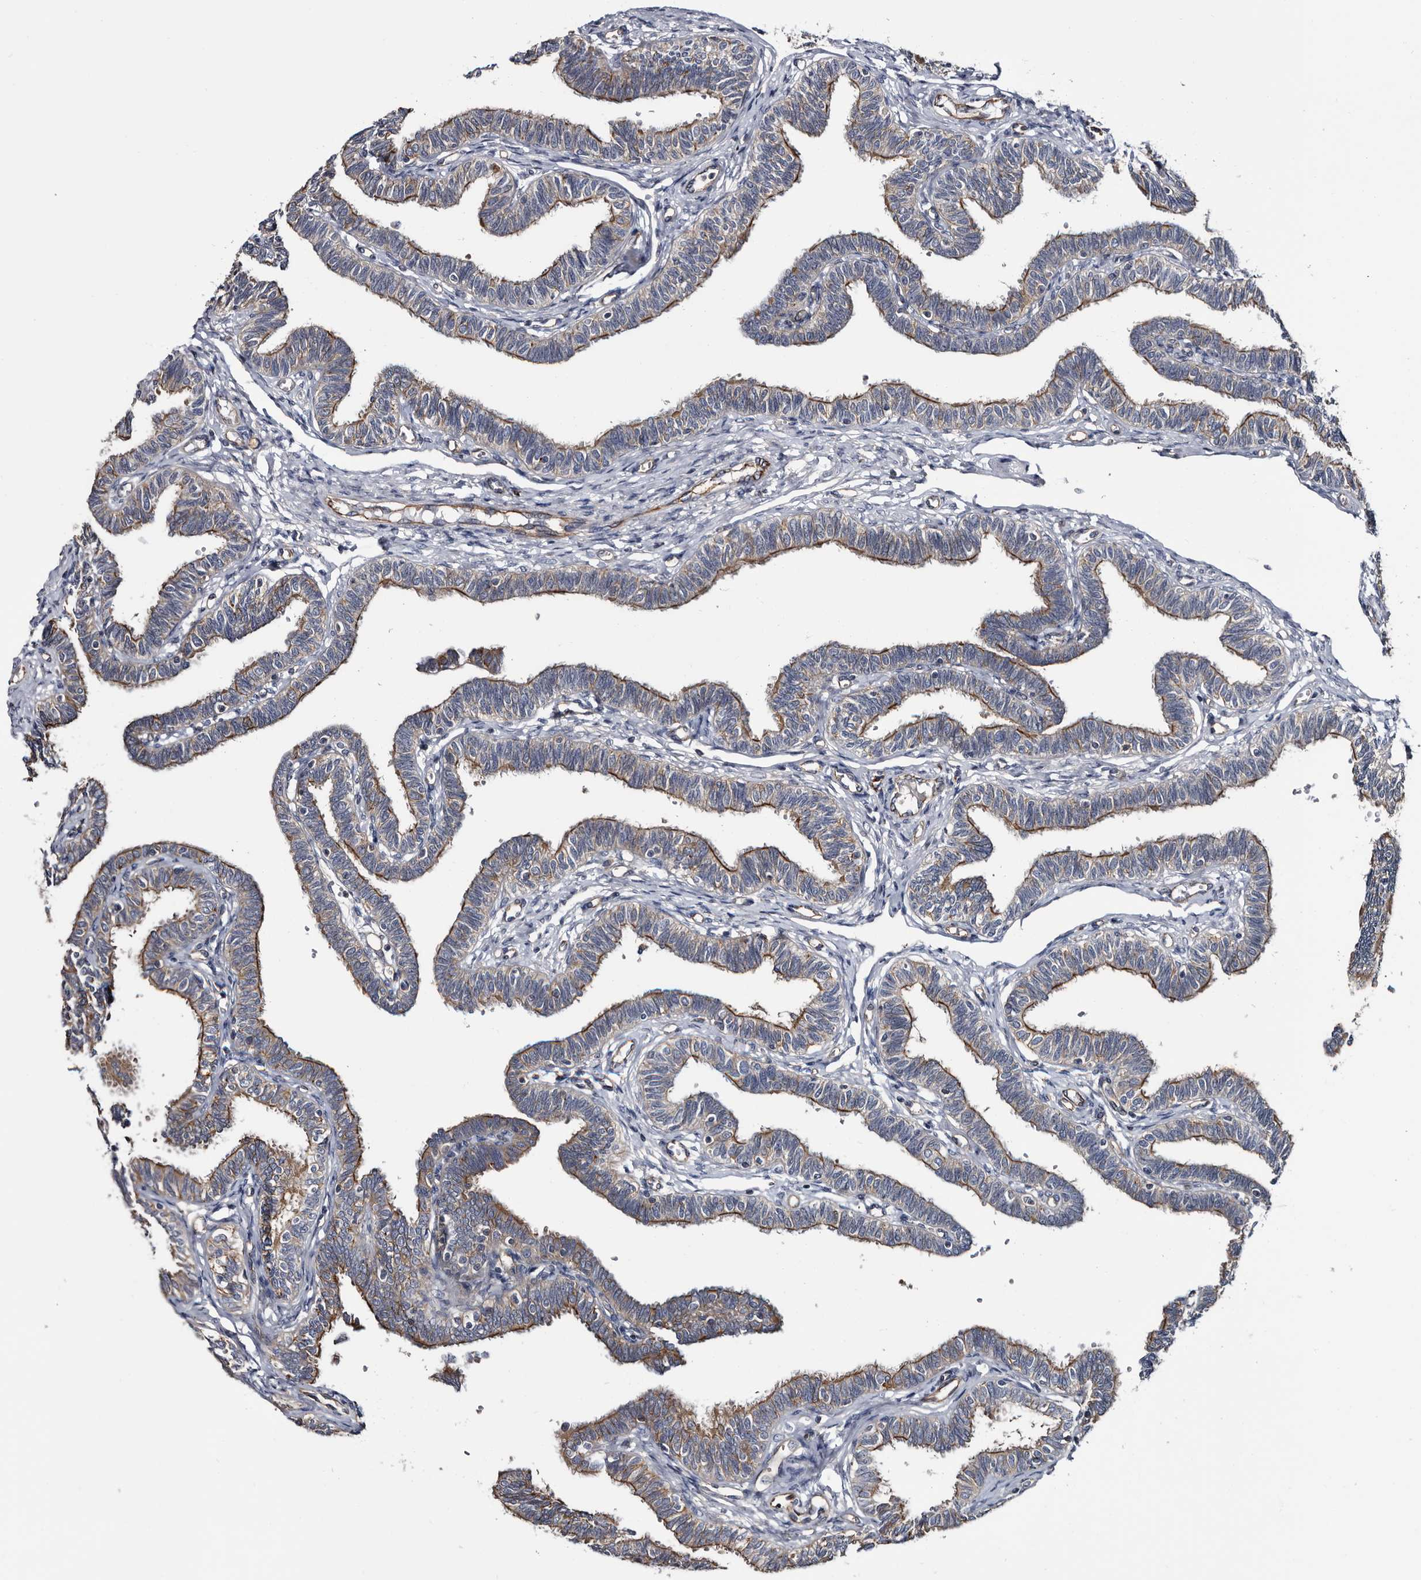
{"staining": {"intensity": "moderate", "quantity": ">75%", "location": "cytoplasmic/membranous"}, "tissue": "fallopian tube", "cell_type": "Glandular cells", "image_type": "normal", "snomed": [{"axis": "morphology", "description": "Normal tissue, NOS"}, {"axis": "topography", "description": "Fallopian tube"}, {"axis": "topography", "description": "Ovary"}], "caption": "Approximately >75% of glandular cells in normal fallopian tube display moderate cytoplasmic/membranous protein staining as visualized by brown immunohistochemical staining.", "gene": "TSPAN17", "patient": {"sex": "female", "age": 23}}